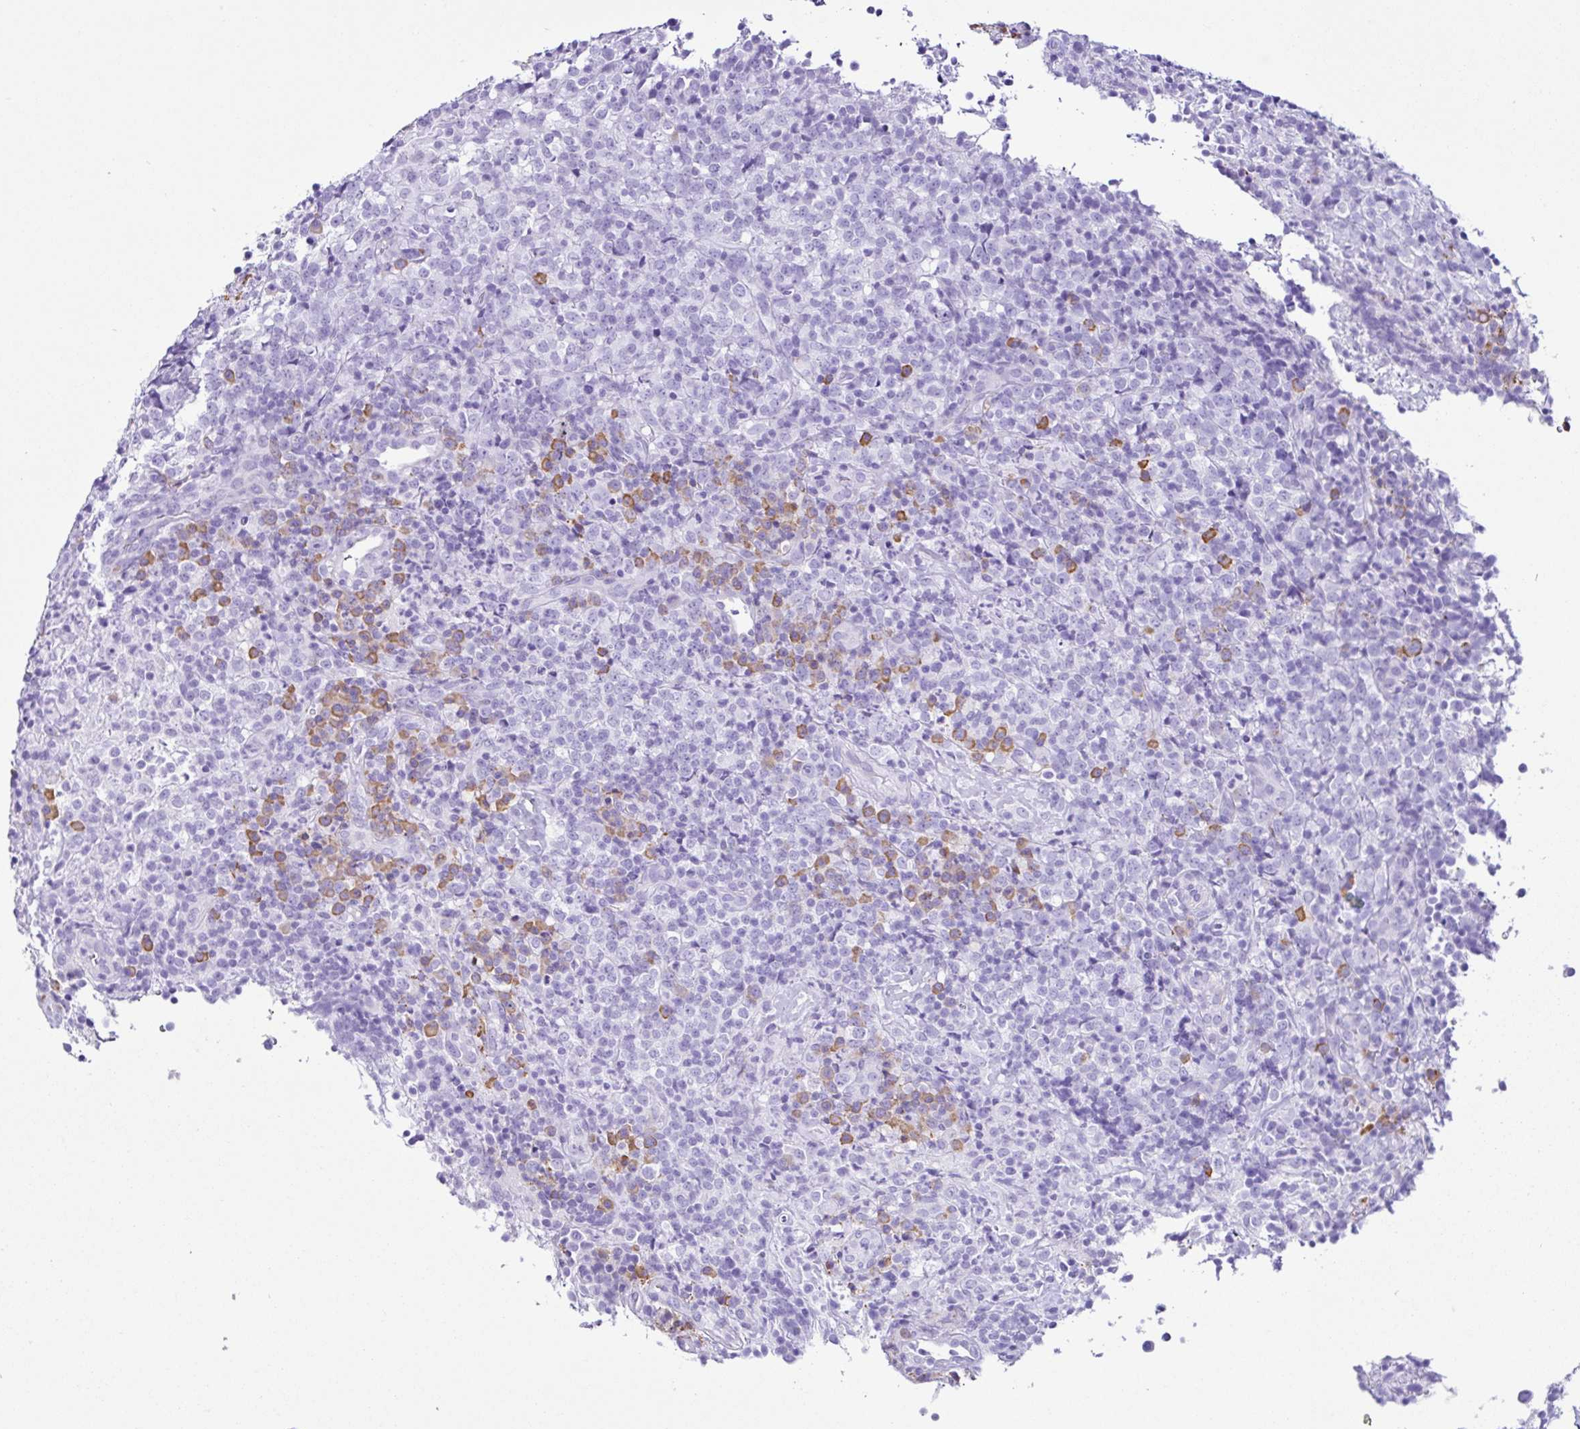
{"staining": {"intensity": "moderate", "quantity": "<25%", "location": "cytoplasmic/membranous"}, "tissue": "lymphoma", "cell_type": "Tumor cells", "image_type": "cancer", "snomed": [{"axis": "morphology", "description": "Malignant lymphoma, non-Hodgkin's type, High grade"}, {"axis": "topography", "description": "Lymph node"}], "caption": "Immunohistochemical staining of malignant lymphoma, non-Hodgkin's type (high-grade) shows moderate cytoplasmic/membranous protein expression in about <25% of tumor cells.", "gene": "PIGF", "patient": {"sex": "male", "age": 54}}